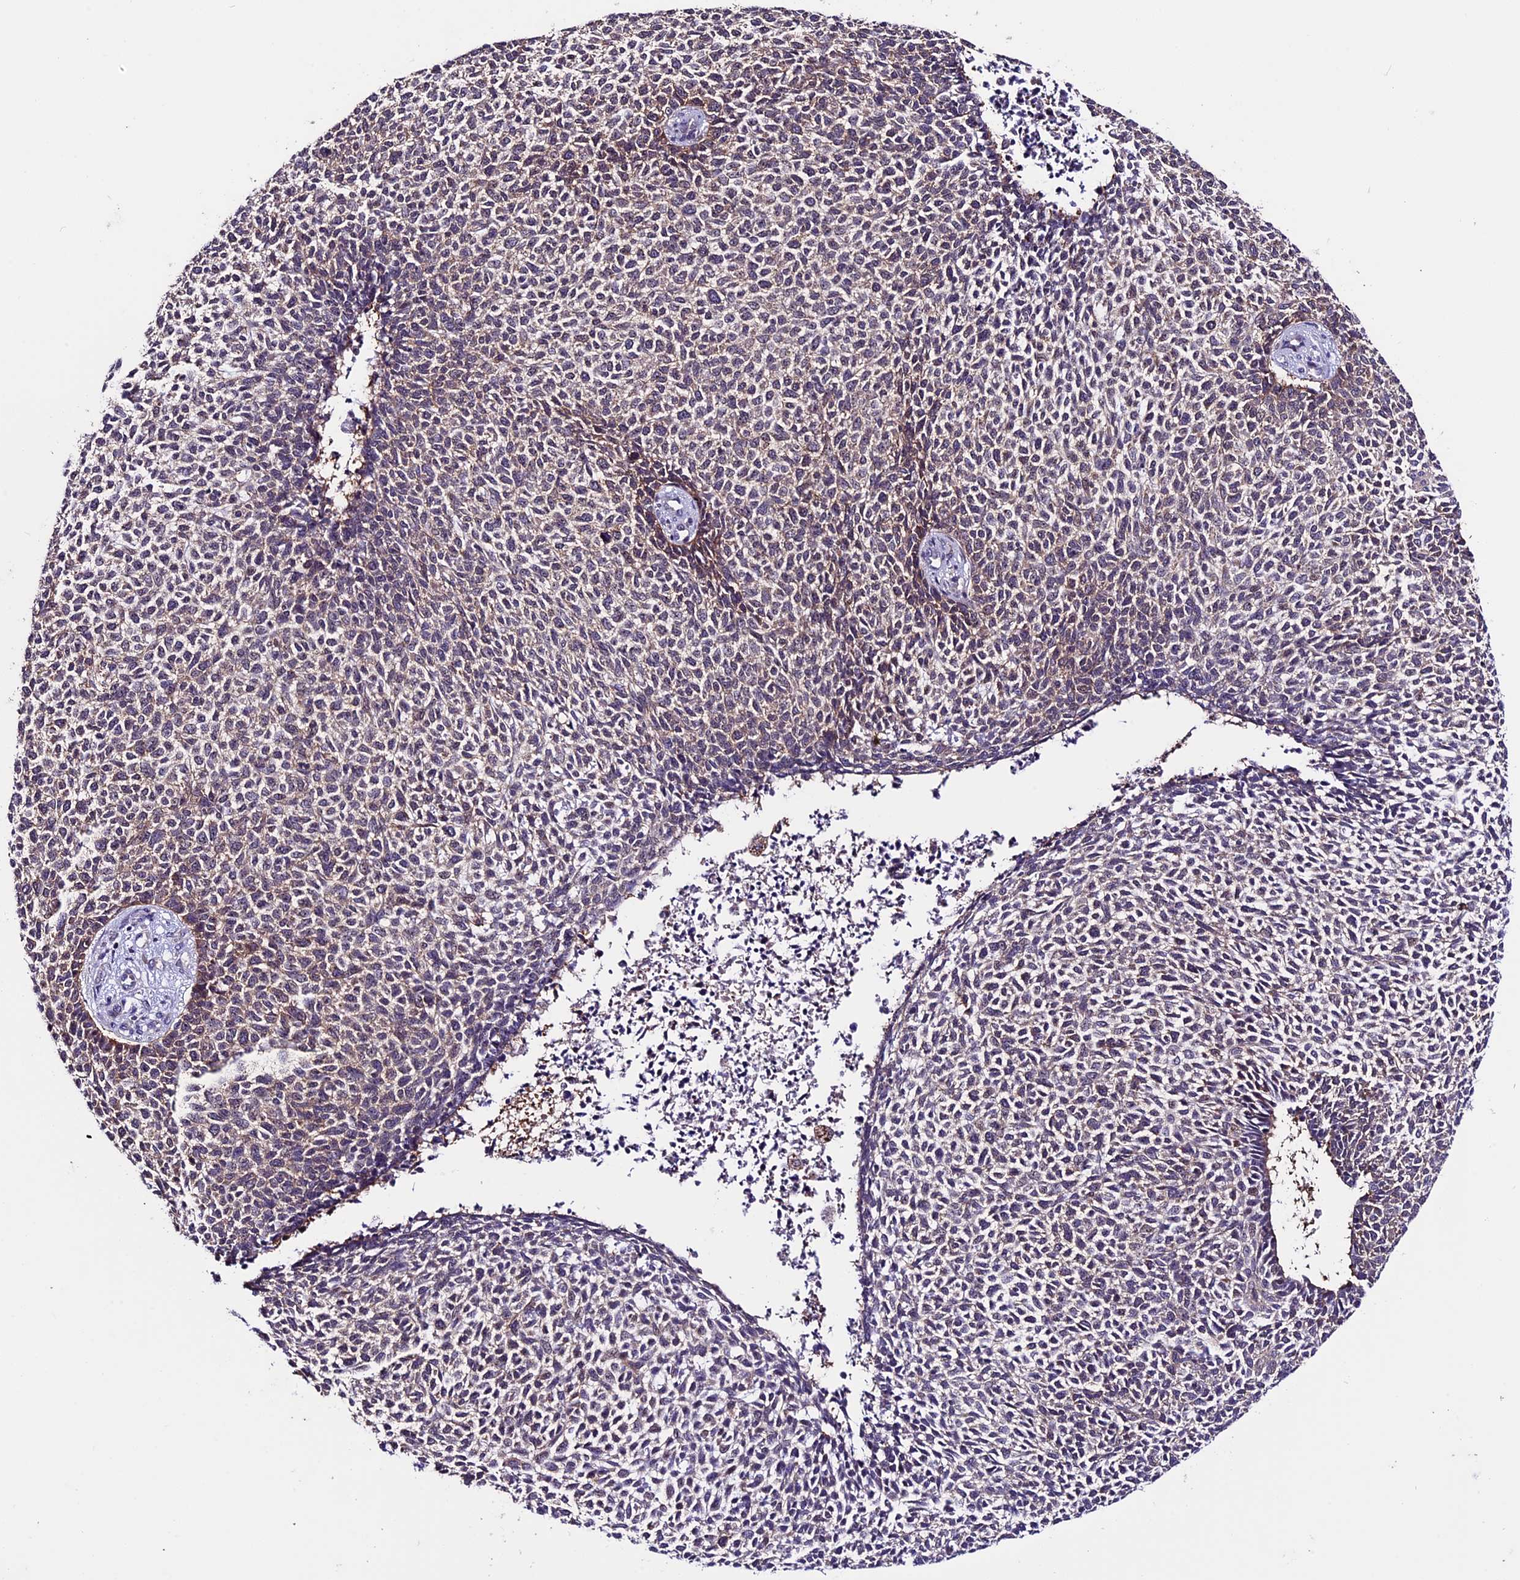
{"staining": {"intensity": "weak", "quantity": ">75%", "location": "cytoplasmic/membranous"}, "tissue": "skin cancer", "cell_type": "Tumor cells", "image_type": "cancer", "snomed": [{"axis": "morphology", "description": "Basal cell carcinoma"}, {"axis": "topography", "description": "Skin"}], "caption": "Weak cytoplasmic/membranous staining is identified in approximately >75% of tumor cells in basal cell carcinoma (skin). (DAB IHC with brightfield microscopy, high magnification).", "gene": "XKR7", "patient": {"sex": "female", "age": 84}}